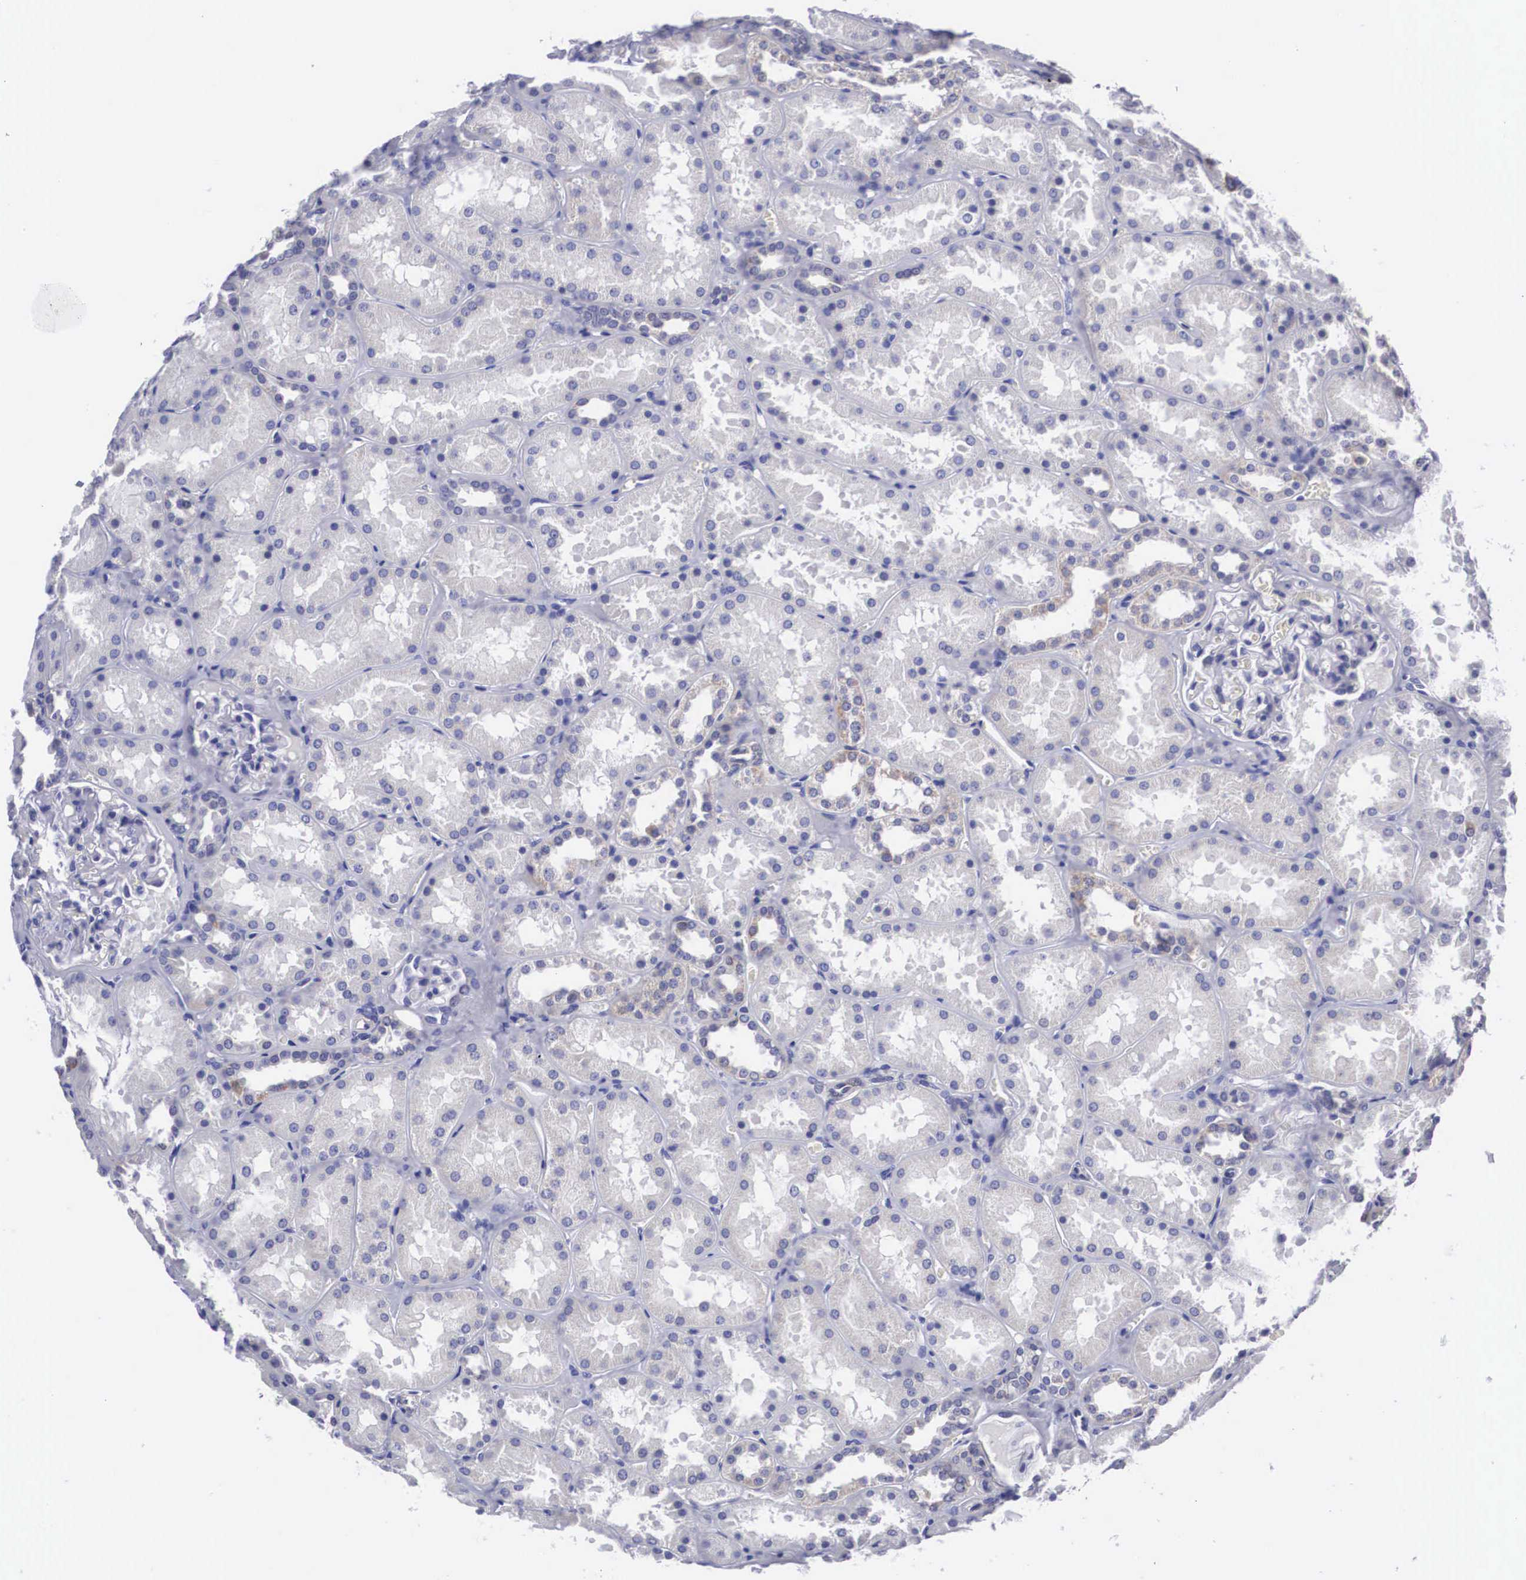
{"staining": {"intensity": "negative", "quantity": "none", "location": "none"}, "tissue": "kidney", "cell_type": "Cells in glomeruli", "image_type": "normal", "snomed": [{"axis": "morphology", "description": "Normal tissue, NOS"}, {"axis": "topography", "description": "Kidney"}], "caption": "Immunohistochemistry image of unremarkable kidney: human kidney stained with DAB exhibits no significant protein staining in cells in glomeruli.", "gene": "SOX11", "patient": {"sex": "female", "age": 52}}